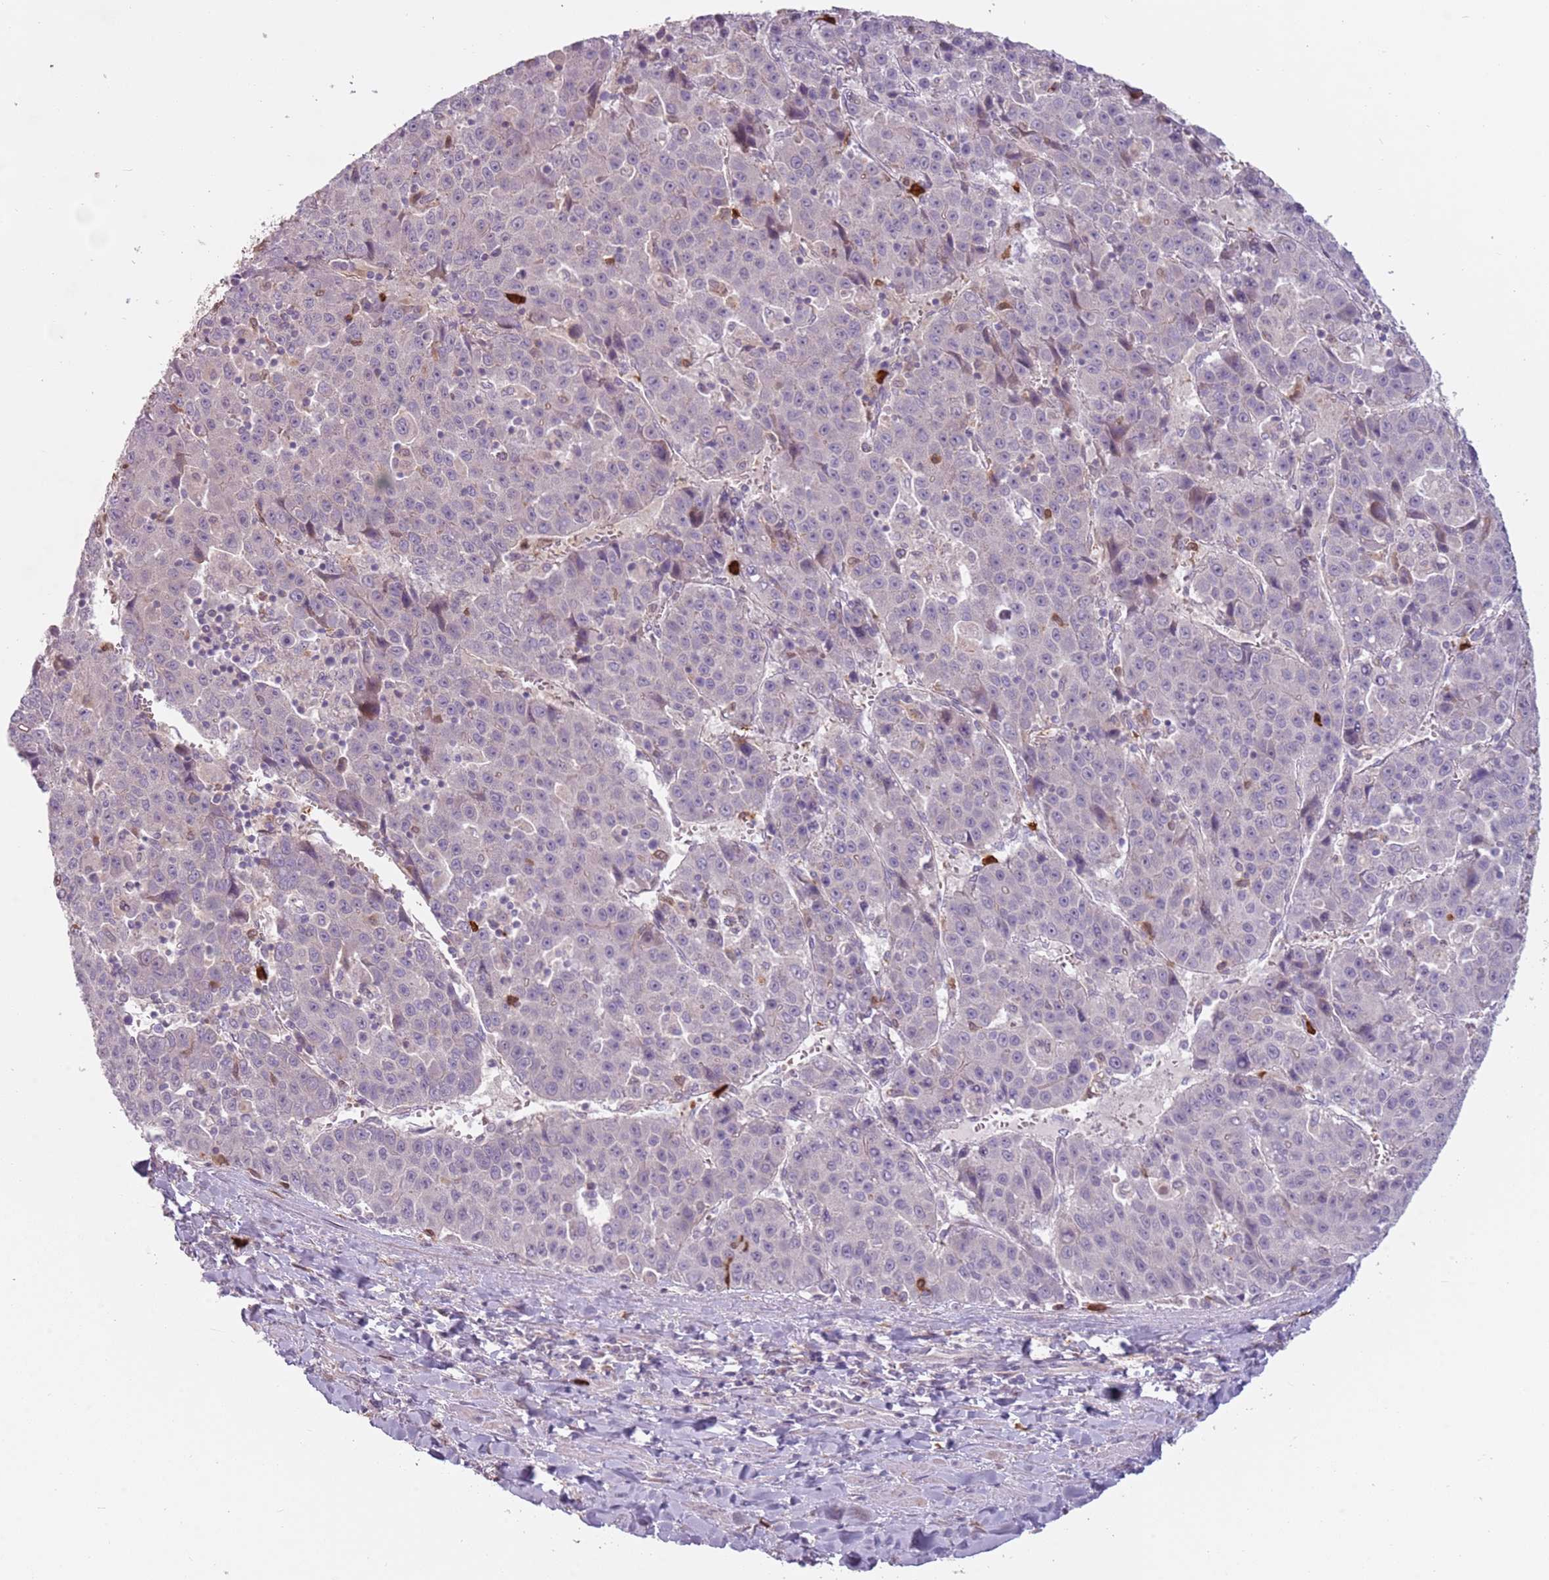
{"staining": {"intensity": "negative", "quantity": "none", "location": "none"}, "tissue": "liver cancer", "cell_type": "Tumor cells", "image_type": "cancer", "snomed": [{"axis": "morphology", "description": "Carcinoma, Hepatocellular, NOS"}, {"axis": "topography", "description": "Liver"}], "caption": "This photomicrograph is of hepatocellular carcinoma (liver) stained with immunohistochemistry (IHC) to label a protein in brown with the nuclei are counter-stained blue. There is no positivity in tumor cells. Brightfield microscopy of immunohistochemistry (IHC) stained with DAB (brown) and hematoxylin (blue), captured at high magnification.", "gene": "SPAG4", "patient": {"sex": "female", "age": 53}}